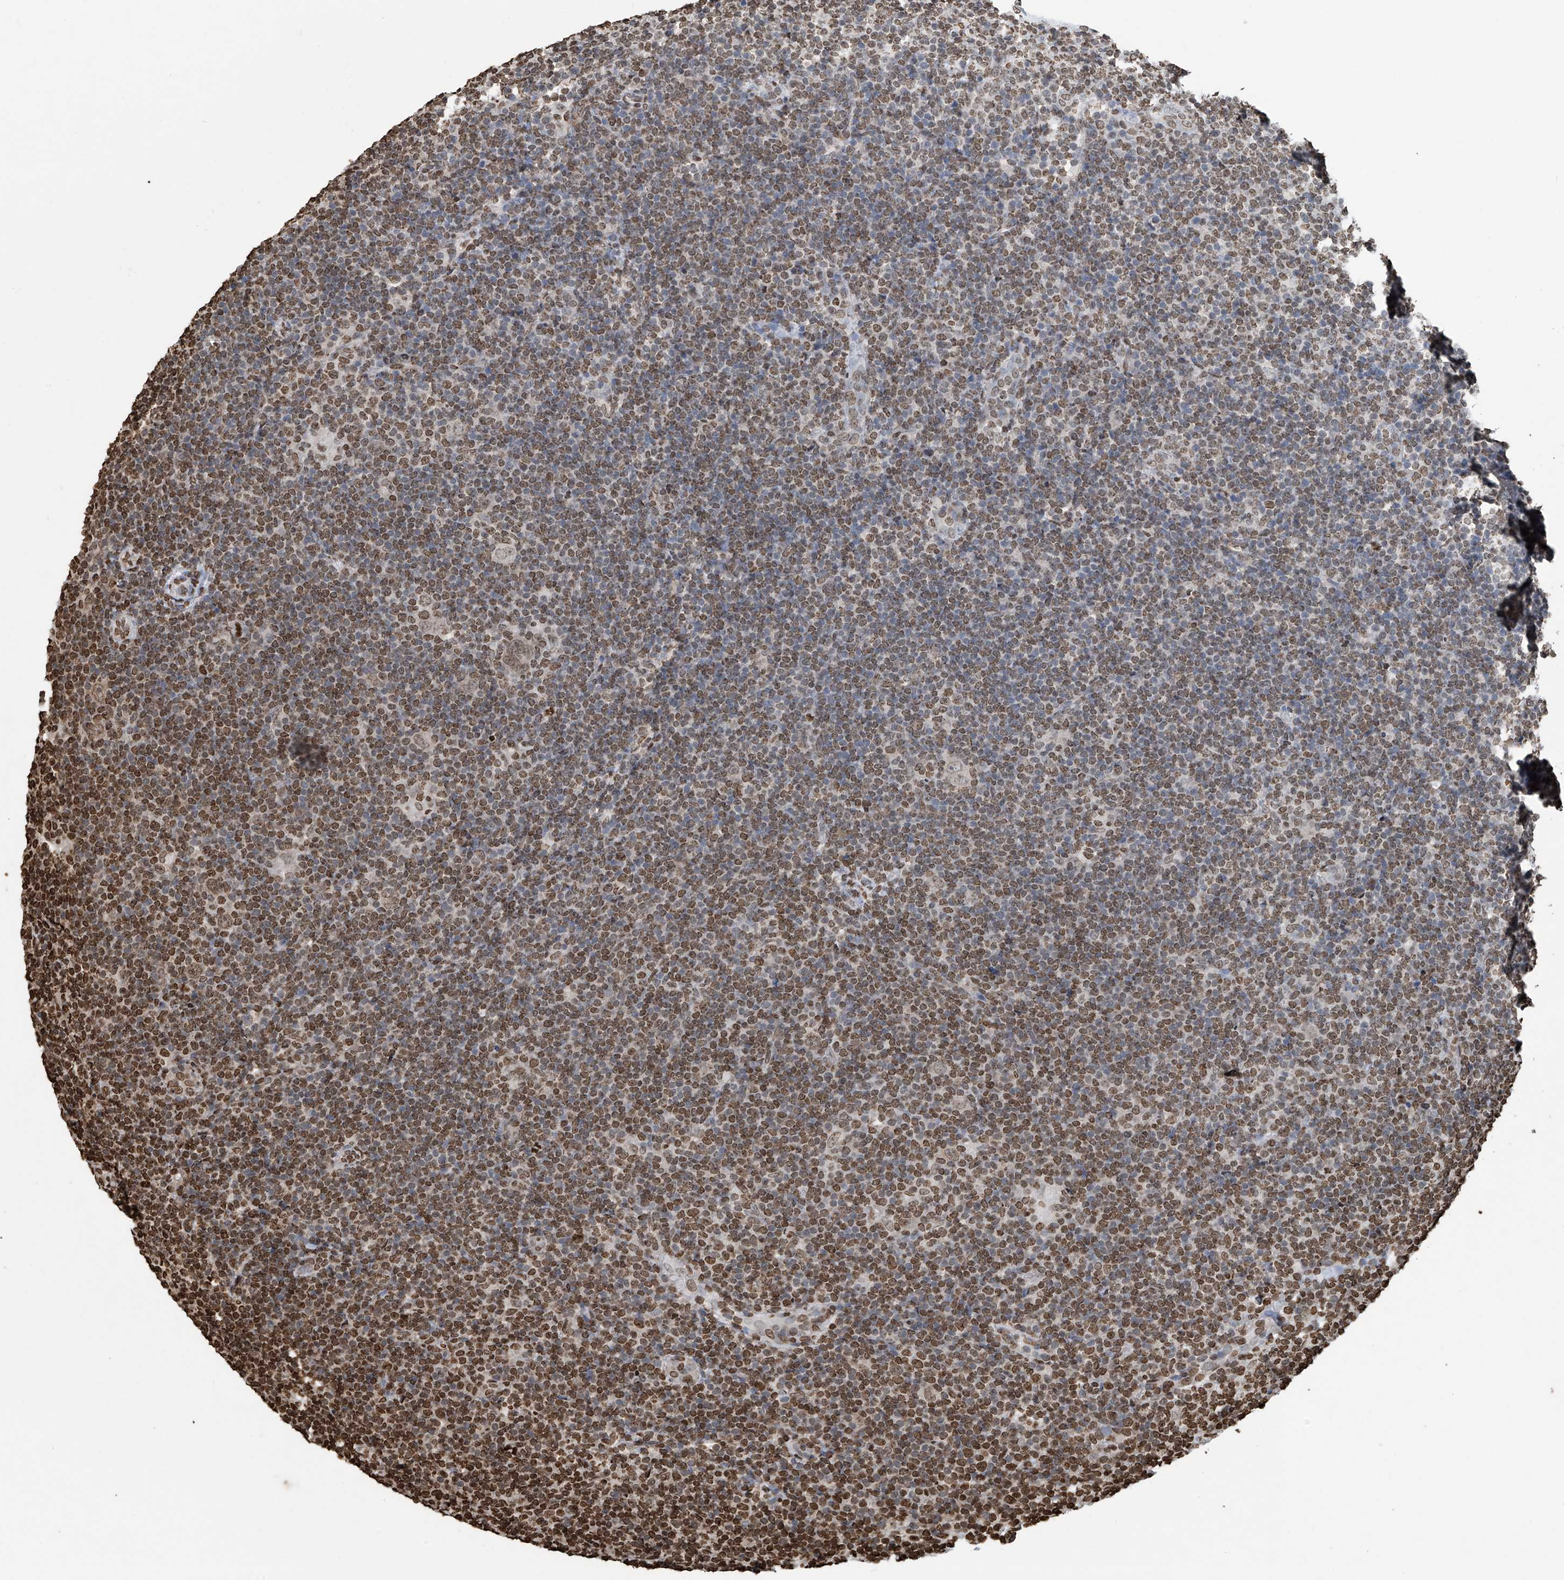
{"staining": {"intensity": "weak", "quantity": "25%-75%", "location": "nuclear"}, "tissue": "lymphoma", "cell_type": "Tumor cells", "image_type": "cancer", "snomed": [{"axis": "morphology", "description": "Hodgkin's disease, NOS"}, {"axis": "topography", "description": "Lymph node"}], "caption": "This image shows IHC staining of human Hodgkin's disease, with low weak nuclear positivity in approximately 25%-75% of tumor cells.", "gene": "DPPA2", "patient": {"sex": "female", "age": 57}}